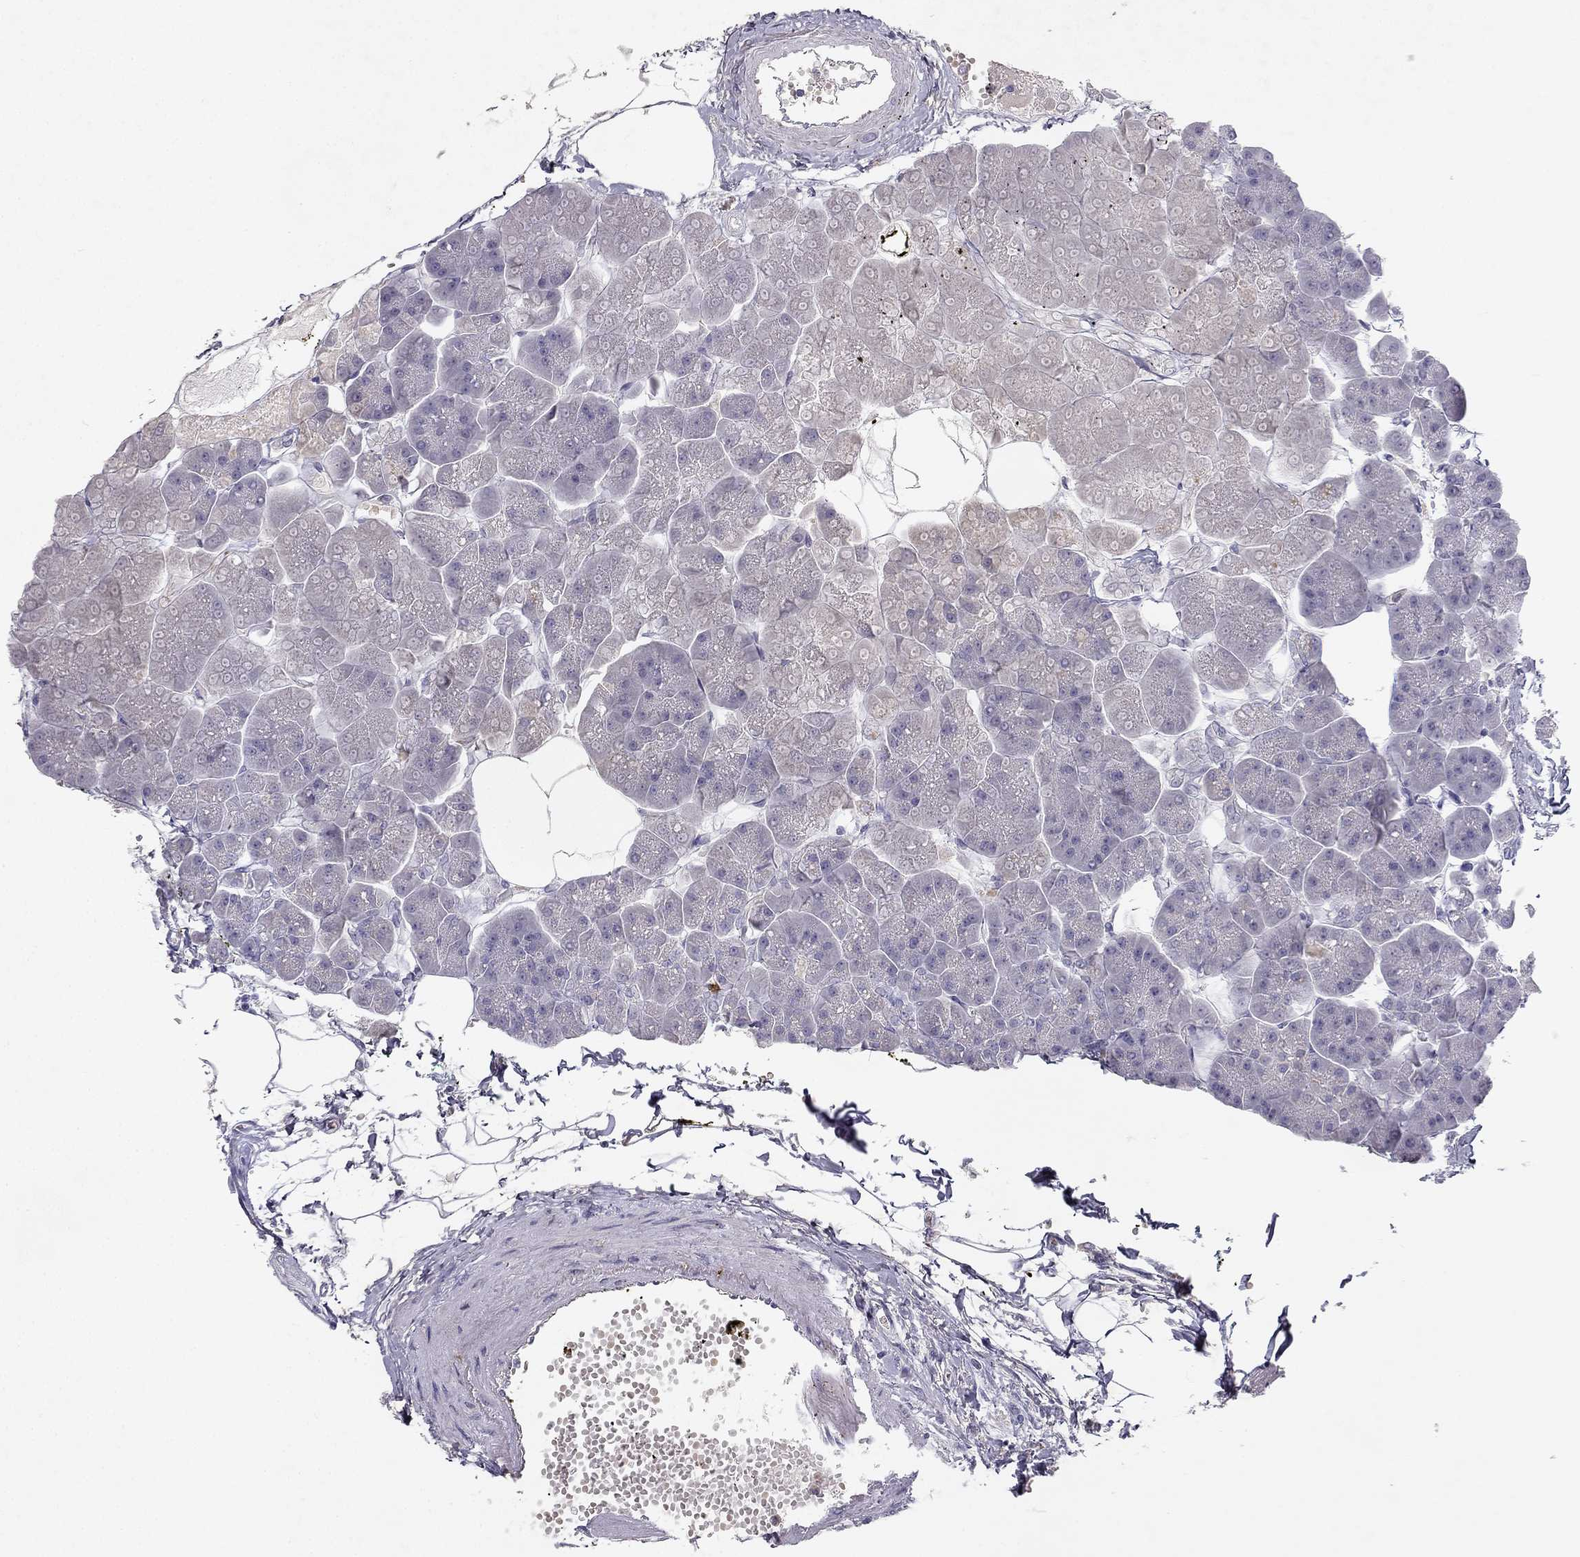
{"staining": {"intensity": "negative", "quantity": "none", "location": "none"}, "tissue": "pancreas", "cell_type": "Exocrine glandular cells", "image_type": "normal", "snomed": [{"axis": "morphology", "description": "Normal tissue, NOS"}, {"axis": "topography", "description": "Adipose tissue"}, {"axis": "topography", "description": "Pancreas"}, {"axis": "topography", "description": "Peripheral nerve tissue"}], "caption": "High power microscopy micrograph of an IHC histopathology image of benign pancreas, revealing no significant staining in exocrine glandular cells. Brightfield microscopy of immunohistochemistry (IHC) stained with DAB (3,3'-diaminobenzidine) (brown) and hematoxylin (blue), captured at high magnification.", "gene": "SLC6A4", "patient": {"sex": "female", "age": 58}}